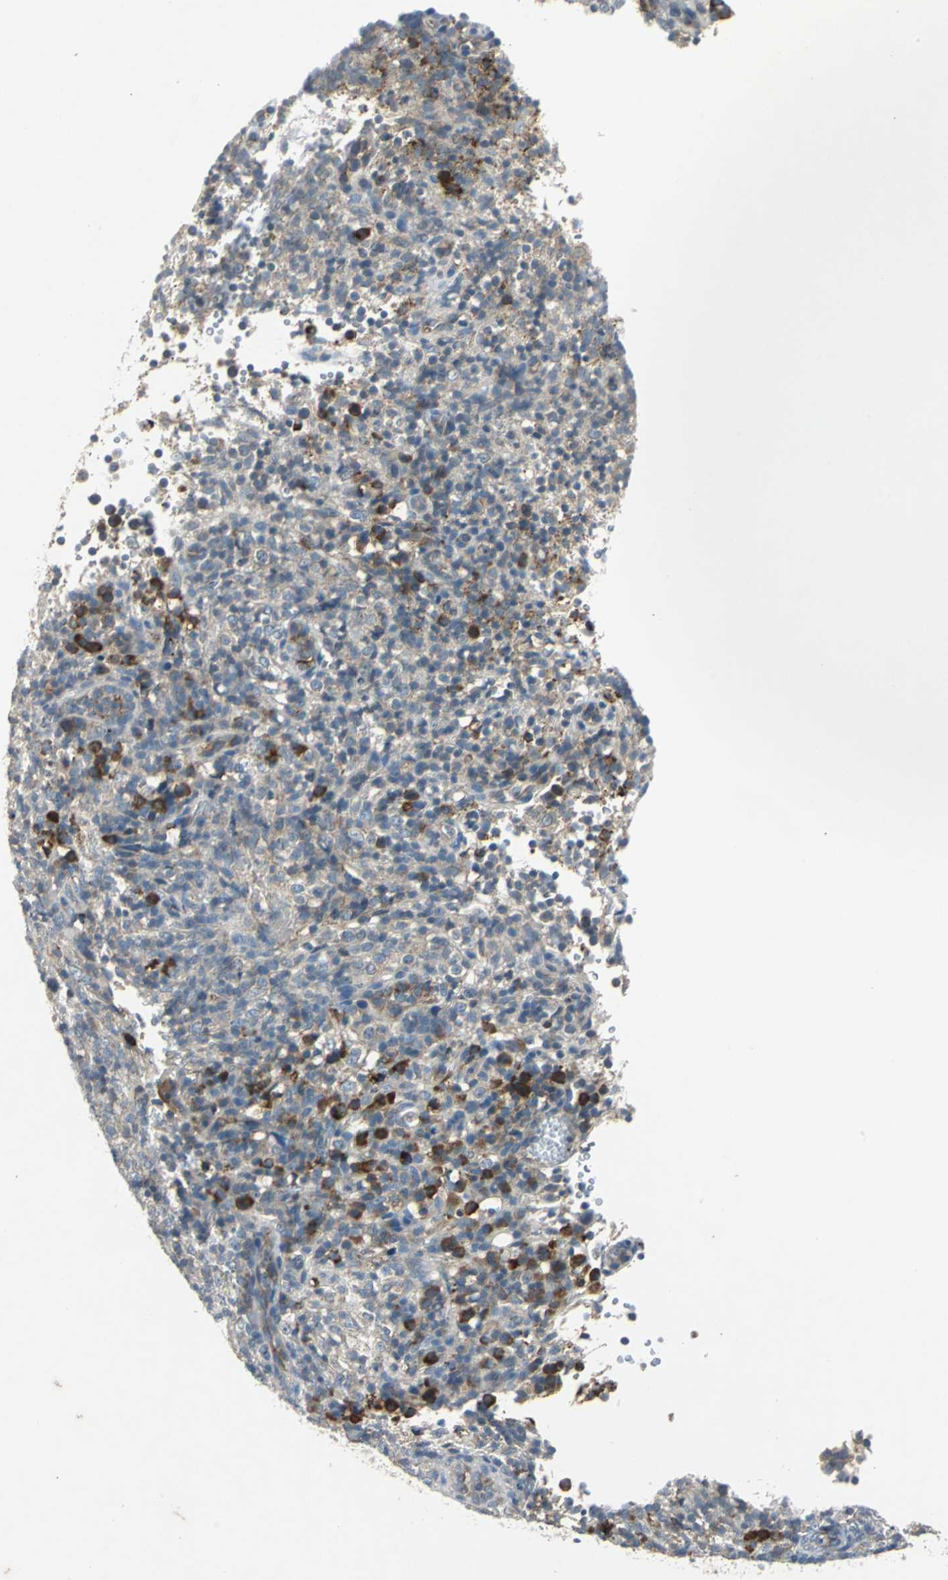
{"staining": {"intensity": "negative", "quantity": "none", "location": "none"}, "tissue": "lymphoma", "cell_type": "Tumor cells", "image_type": "cancer", "snomed": [{"axis": "morphology", "description": "Malignant lymphoma, non-Hodgkin's type, High grade"}, {"axis": "topography", "description": "Lymph node"}], "caption": "This is an immunohistochemistry (IHC) photomicrograph of human malignant lymphoma, non-Hodgkin's type (high-grade). There is no expression in tumor cells.", "gene": "SLC2A13", "patient": {"sex": "female", "age": 76}}